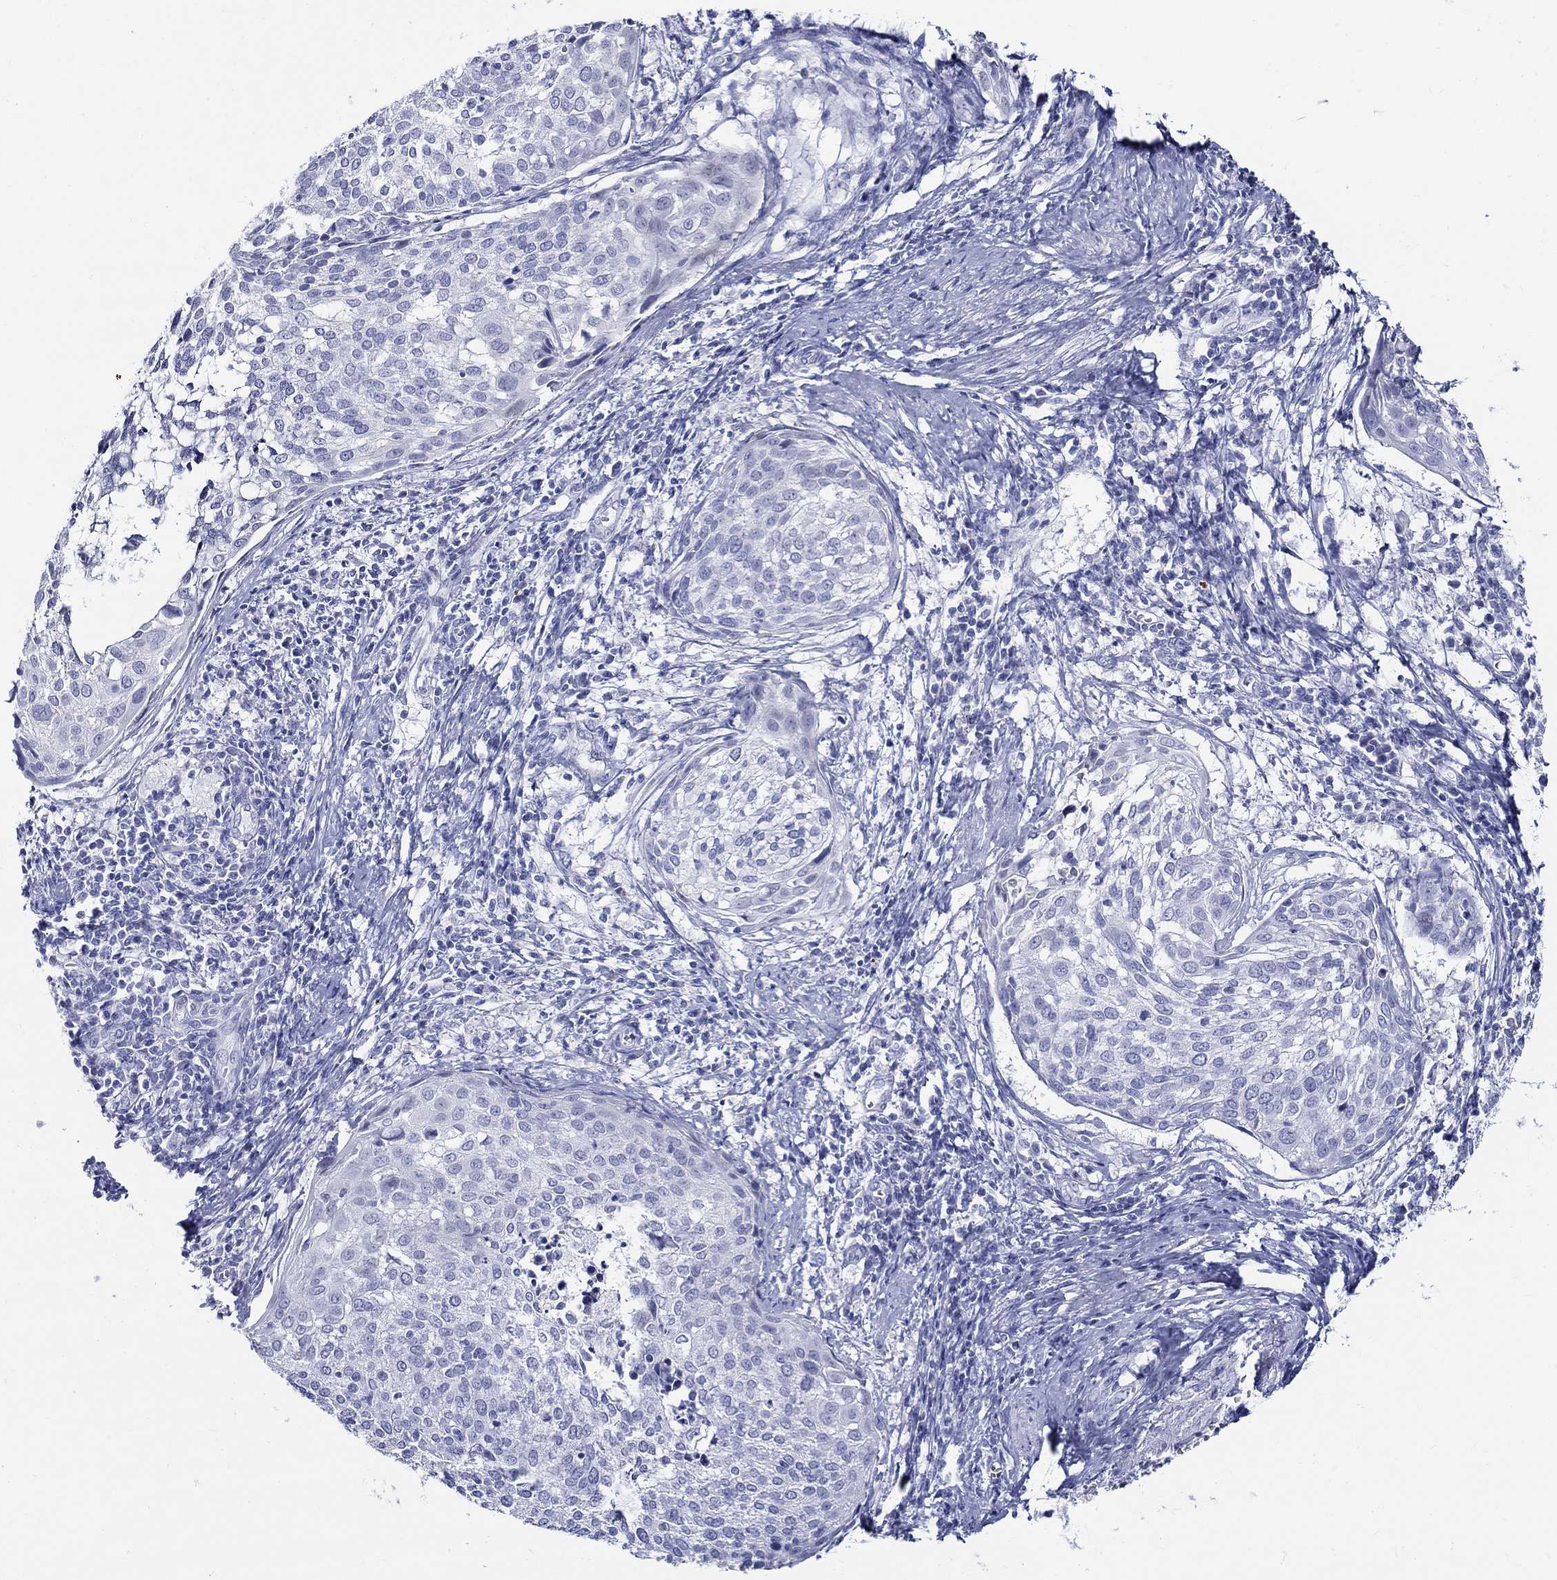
{"staining": {"intensity": "negative", "quantity": "none", "location": "none"}, "tissue": "cervical cancer", "cell_type": "Tumor cells", "image_type": "cancer", "snomed": [{"axis": "morphology", "description": "Squamous cell carcinoma, NOS"}, {"axis": "topography", "description": "Cervix"}], "caption": "High magnification brightfield microscopy of cervical cancer (squamous cell carcinoma) stained with DAB (brown) and counterstained with hematoxylin (blue): tumor cells show no significant positivity.", "gene": "CRYGS", "patient": {"sex": "female", "age": 39}}